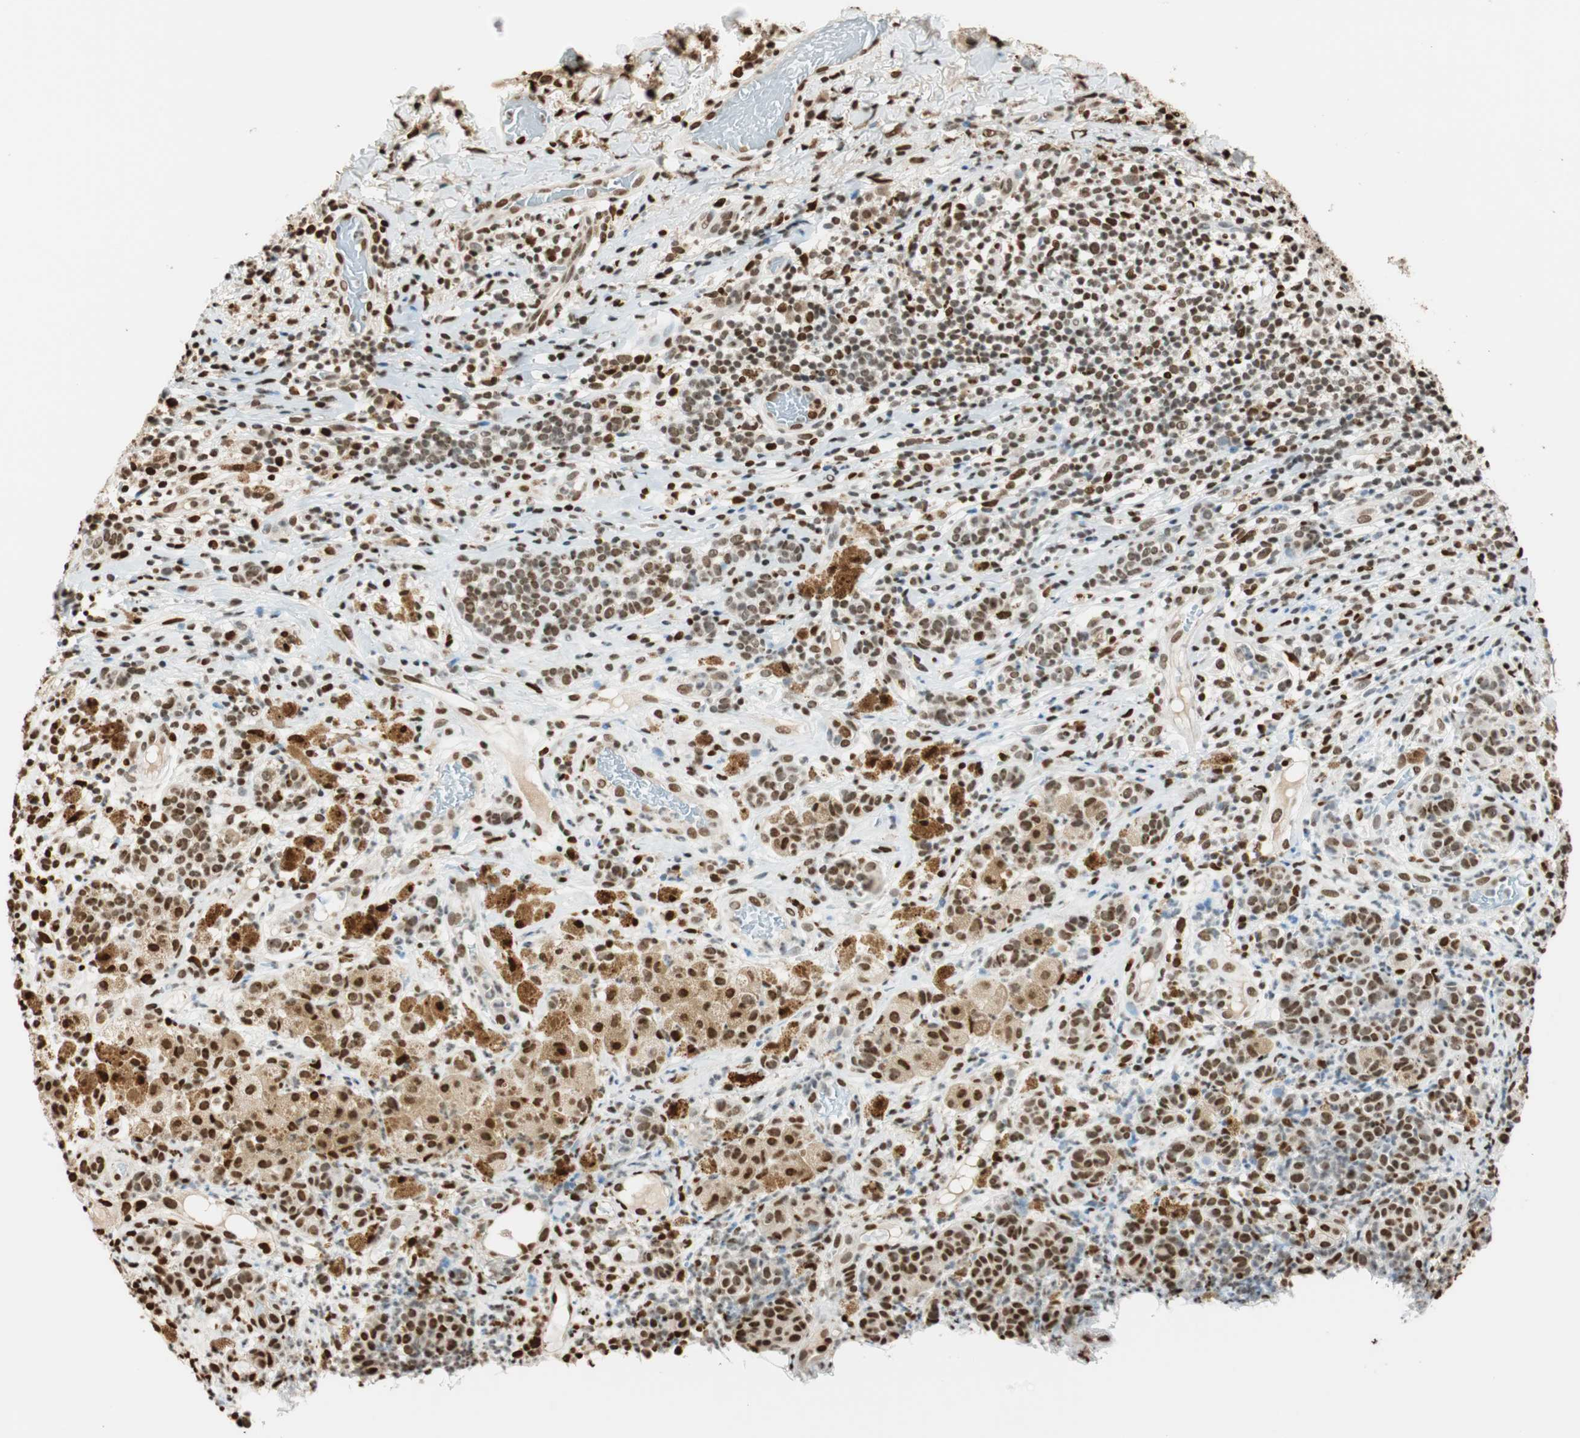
{"staining": {"intensity": "moderate", "quantity": "25%-75%", "location": "cytoplasmic/membranous,nuclear"}, "tissue": "melanoma", "cell_type": "Tumor cells", "image_type": "cancer", "snomed": [{"axis": "morphology", "description": "Malignant melanoma, NOS"}, {"axis": "topography", "description": "Skin"}], "caption": "This histopathology image exhibits IHC staining of malignant melanoma, with medium moderate cytoplasmic/membranous and nuclear positivity in about 25%-75% of tumor cells.", "gene": "FANCG", "patient": {"sex": "male", "age": 64}}